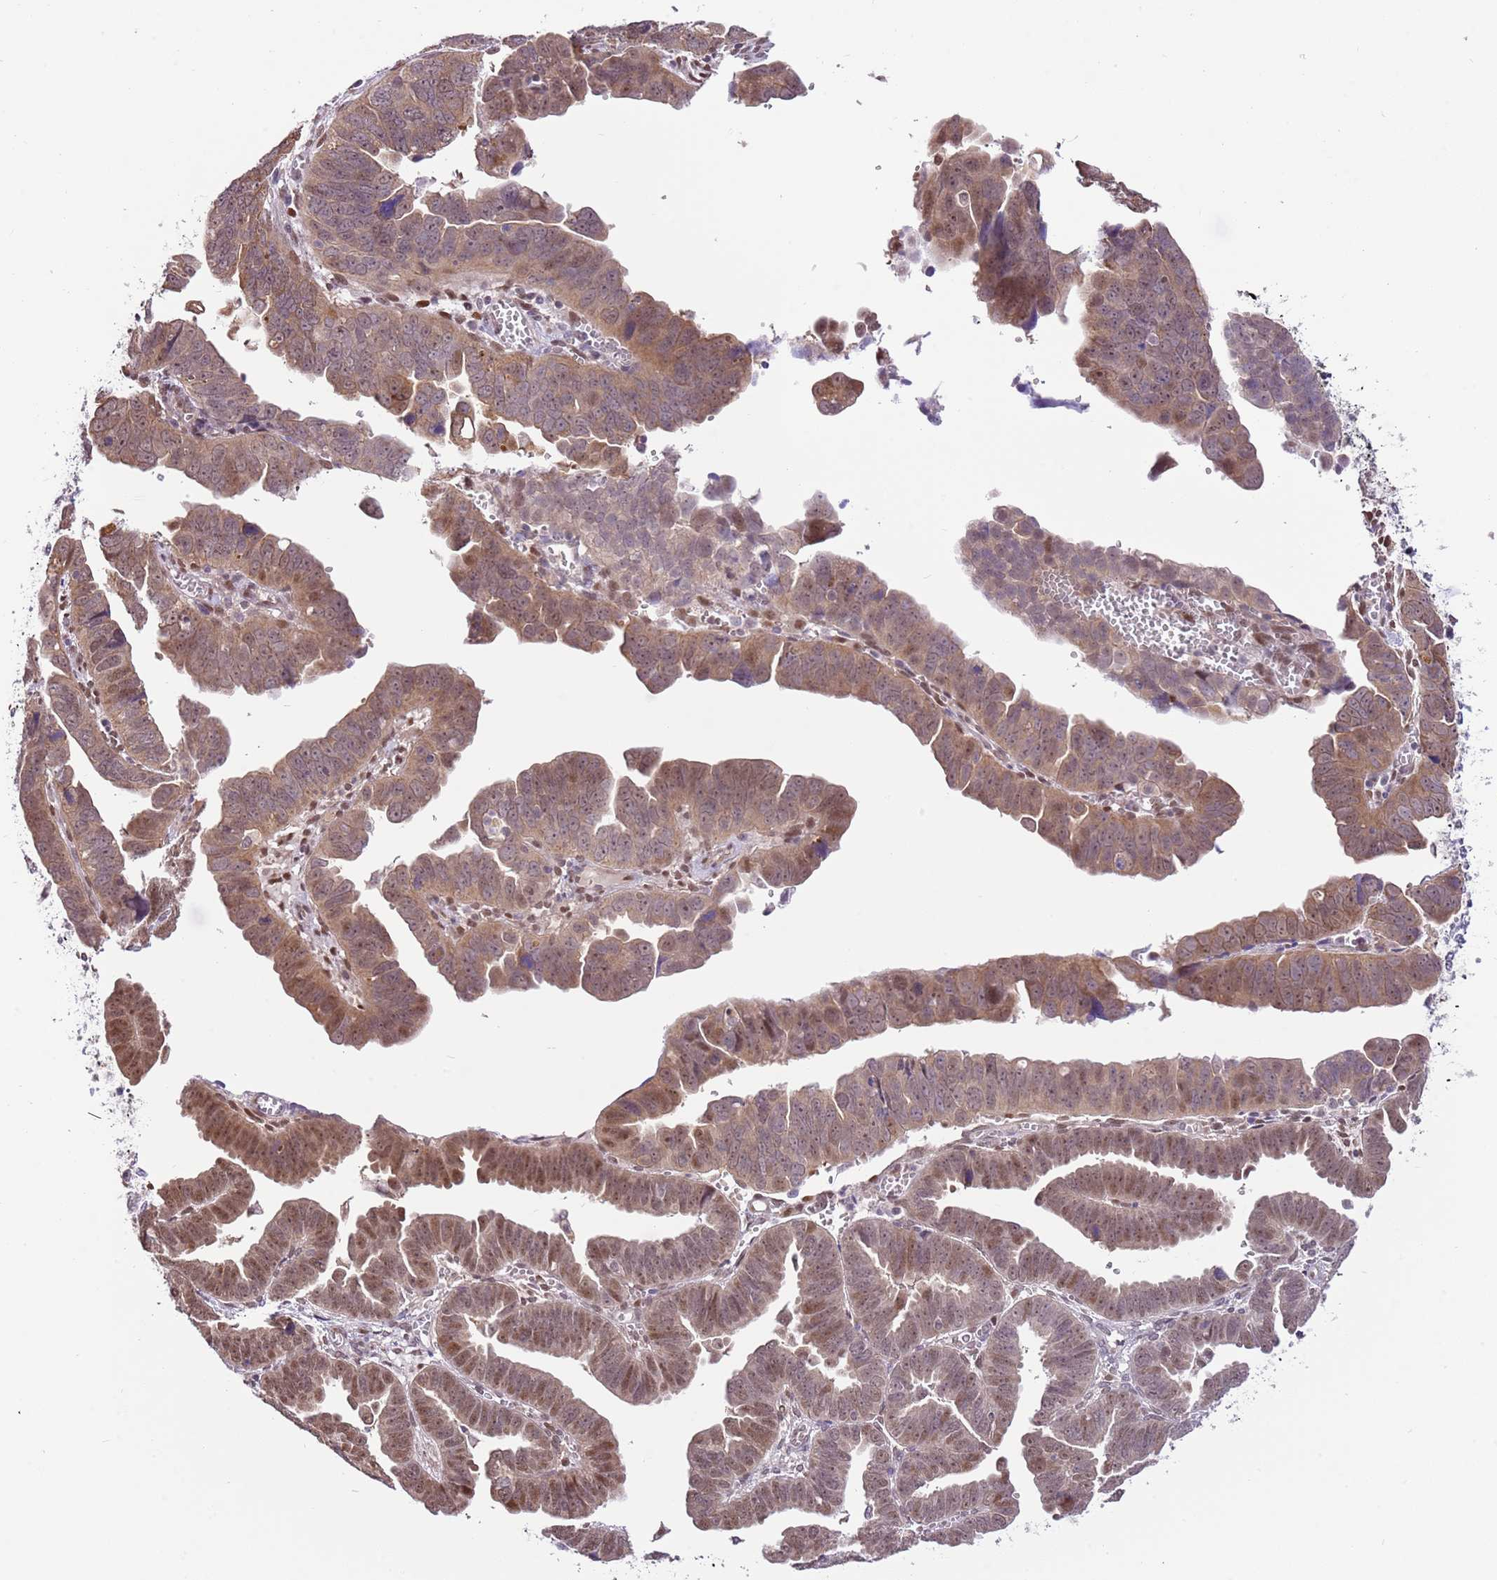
{"staining": {"intensity": "moderate", "quantity": ">75%", "location": "cytoplasmic/membranous,nuclear"}, "tissue": "endometrial cancer", "cell_type": "Tumor cells", "image_type": "cancer", "snomed": [{"axis": "morphology", "description": "Adenocarcinoma, NOS"}, {"axis": "topography", "description": "Endometrium"}], "caption": "Moderate cytoplasmic/membranous and nuclear protein staining is identified in approximately >75% of tumor cells in endometrial adenocarcinoma.", "gene": "RFK", "patient": {"sex": "female", "age": 75}}